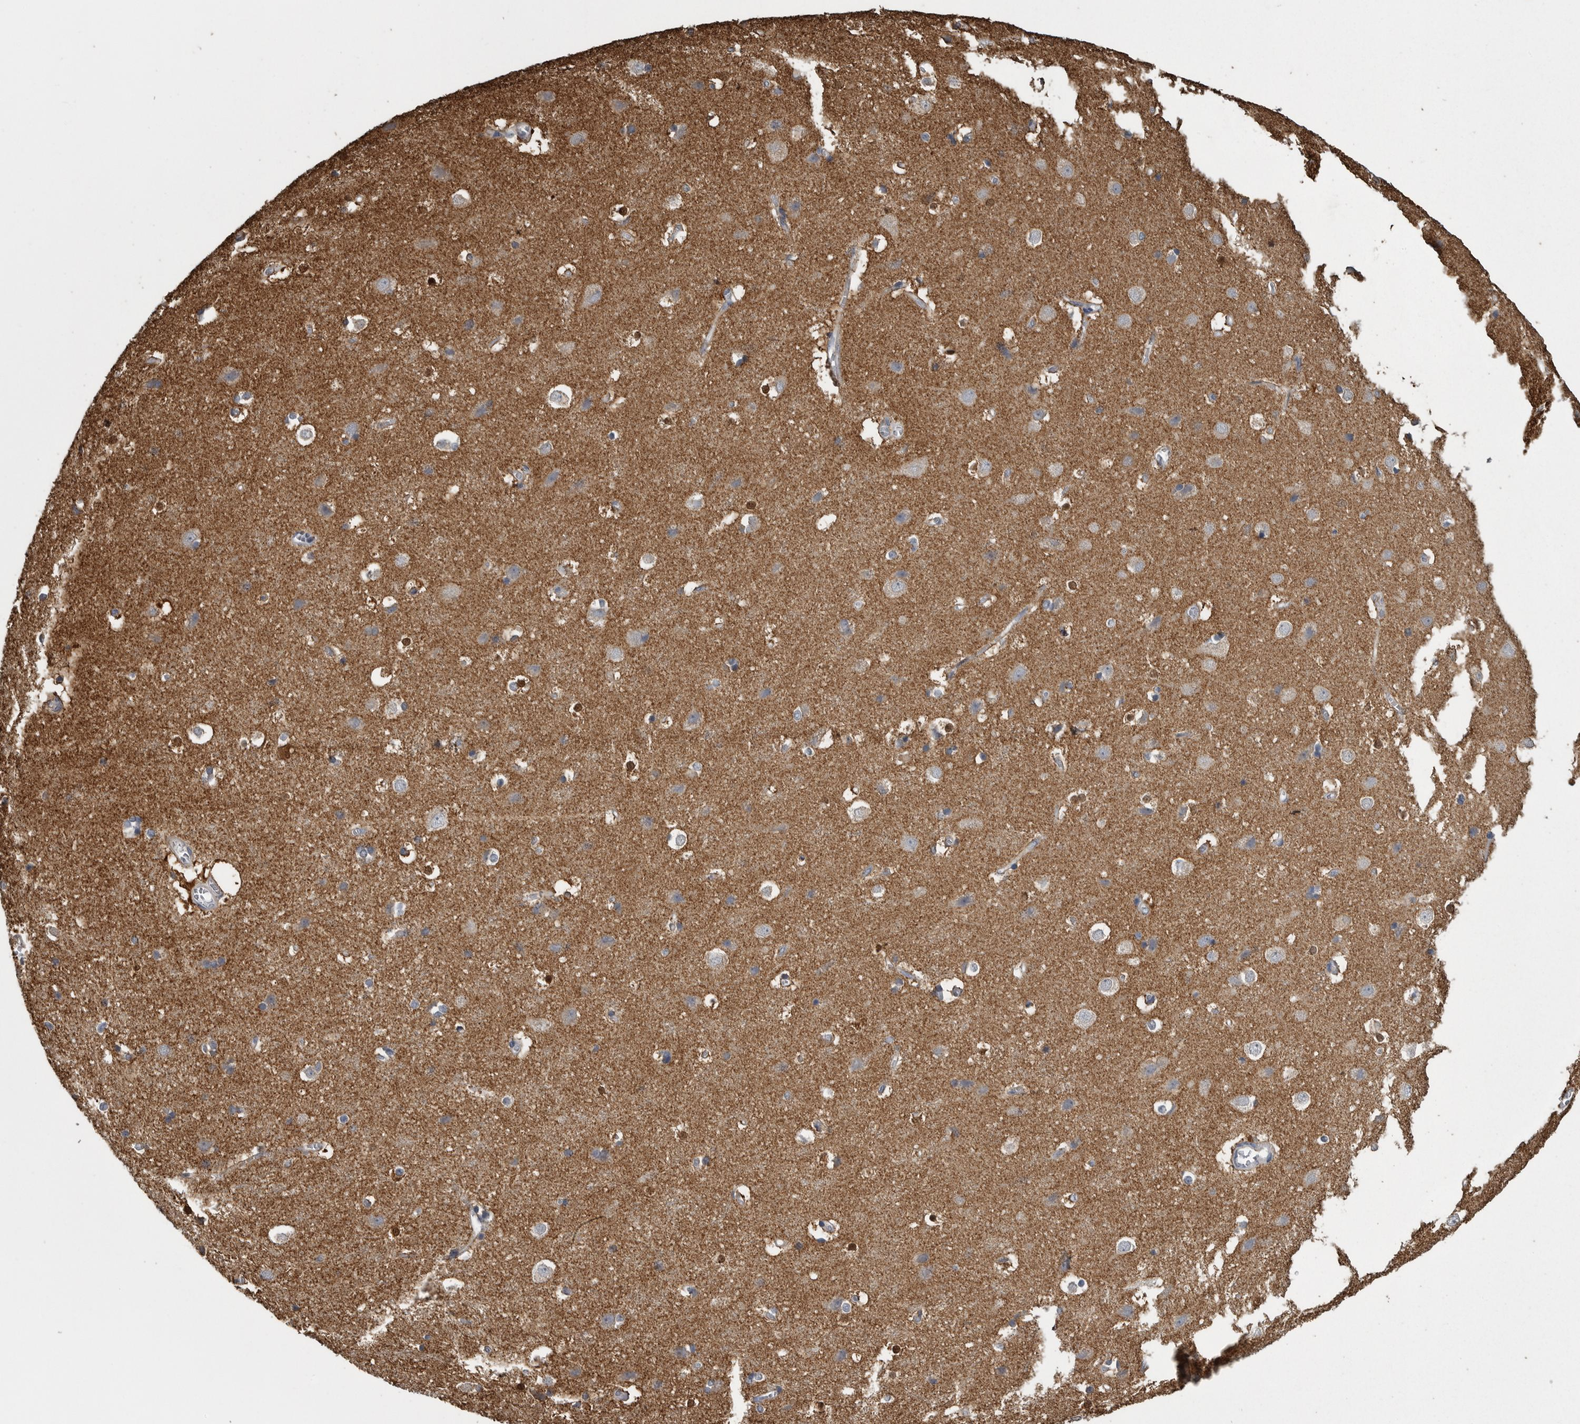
{"staining": {"intensity": "negative", "quantity": "none", "location": "none"}, "tissue": "cerebral cortex", "cell_type": "Endothelial cells", "image_type": "normal", "snomed": [{"axis": "morphology", "description": "Normal tissue, NOS"}, {"axis": "topography", "description": "Cerebral cortex"}], "caption": "This is a photomicrograph of IHC staining of unremarkable cerebral cortex, which shows no expression in endothelial cells.", "gene": "FRK", "patient": {"sex": "male", "age": 54}}